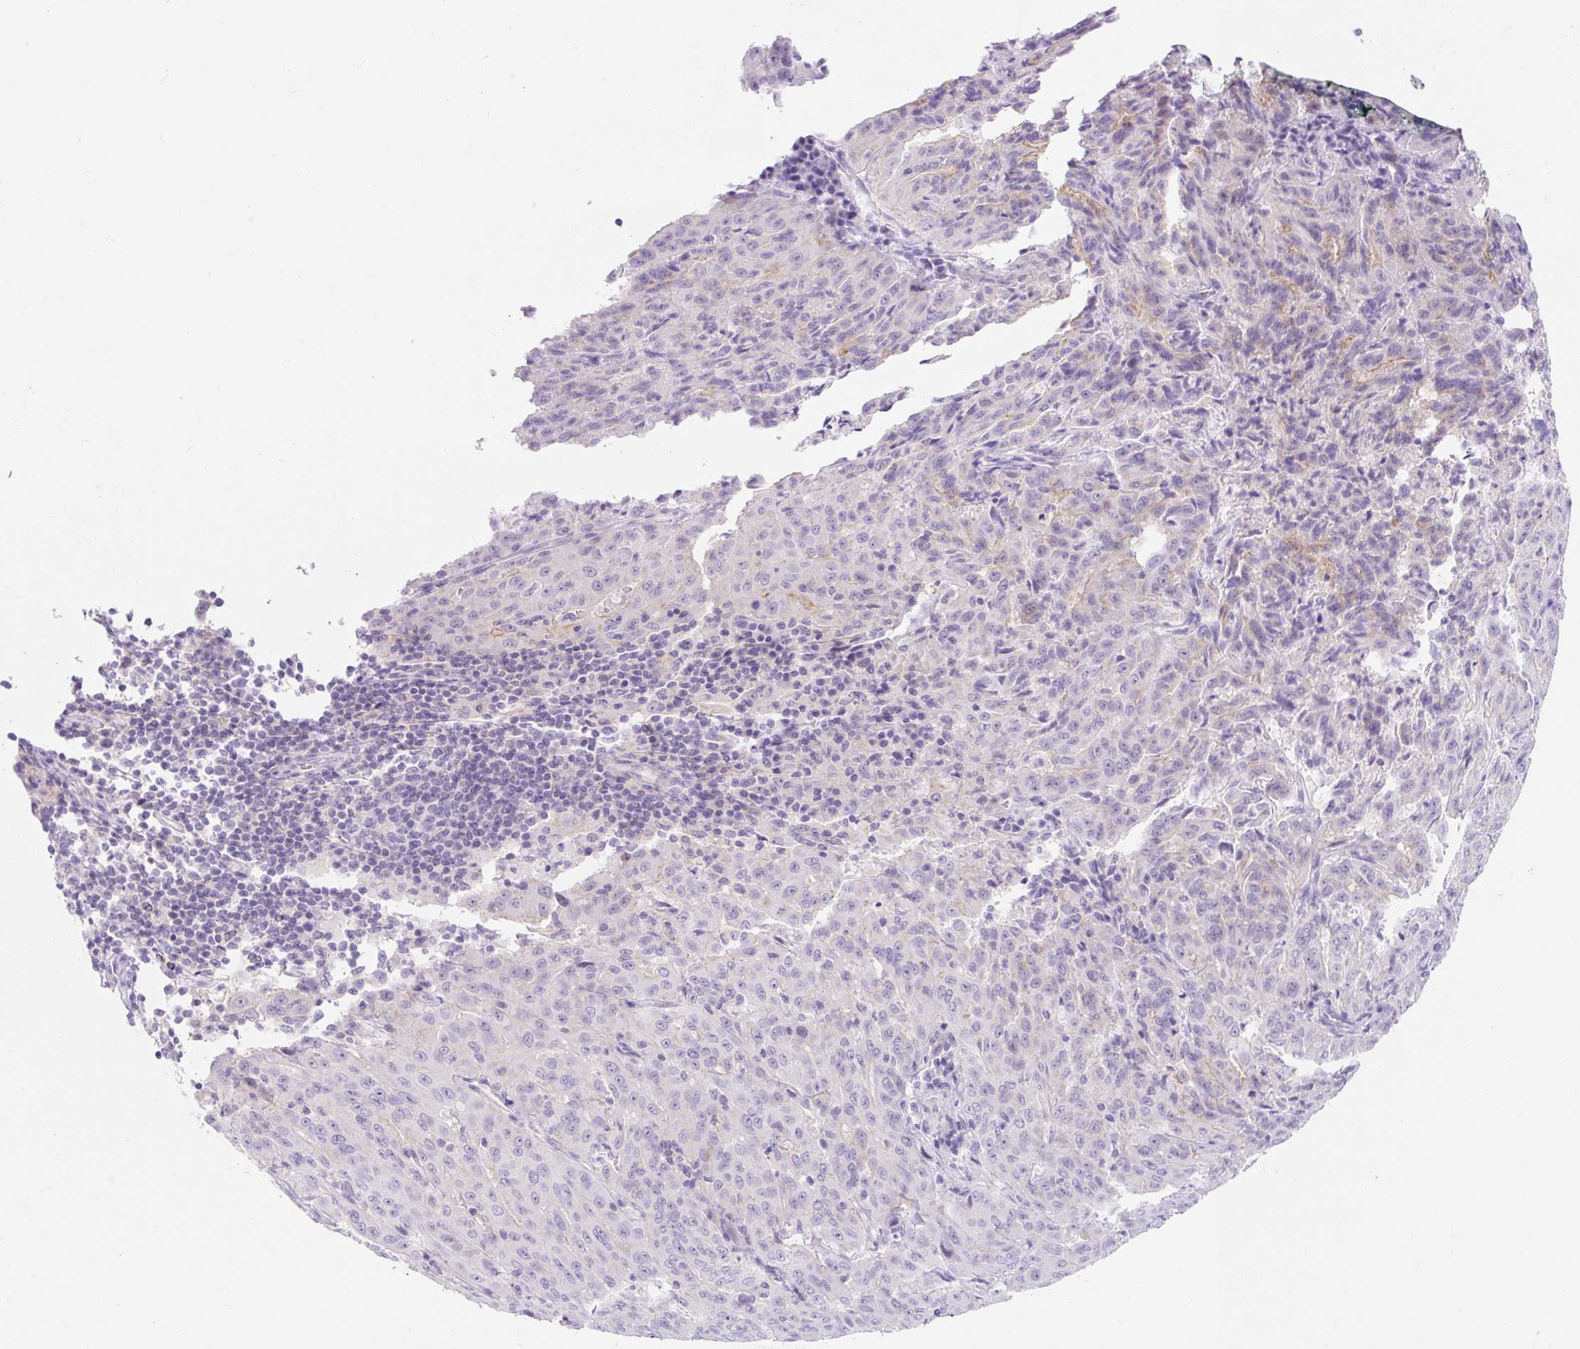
{"staining": {"intensity": "negative", "quantity": "none", "location": "none"}, "tissue": "pancreatic cancer", "cell_type": "Tumor cells", "image_type": "cancer", "snomed": [{"axis": "morphology", "description": "Adenocarcinoma, NOS"}, {"axis": "topography", "description": "Pancreas"}], "caption": "This is an immunohistochemistry micrograph of human adenocarcinoma (pancreatic). There is no expression in tumor cells.", "gene": "SLC28A1", "patient": {"sex": "male", "age": 63}}